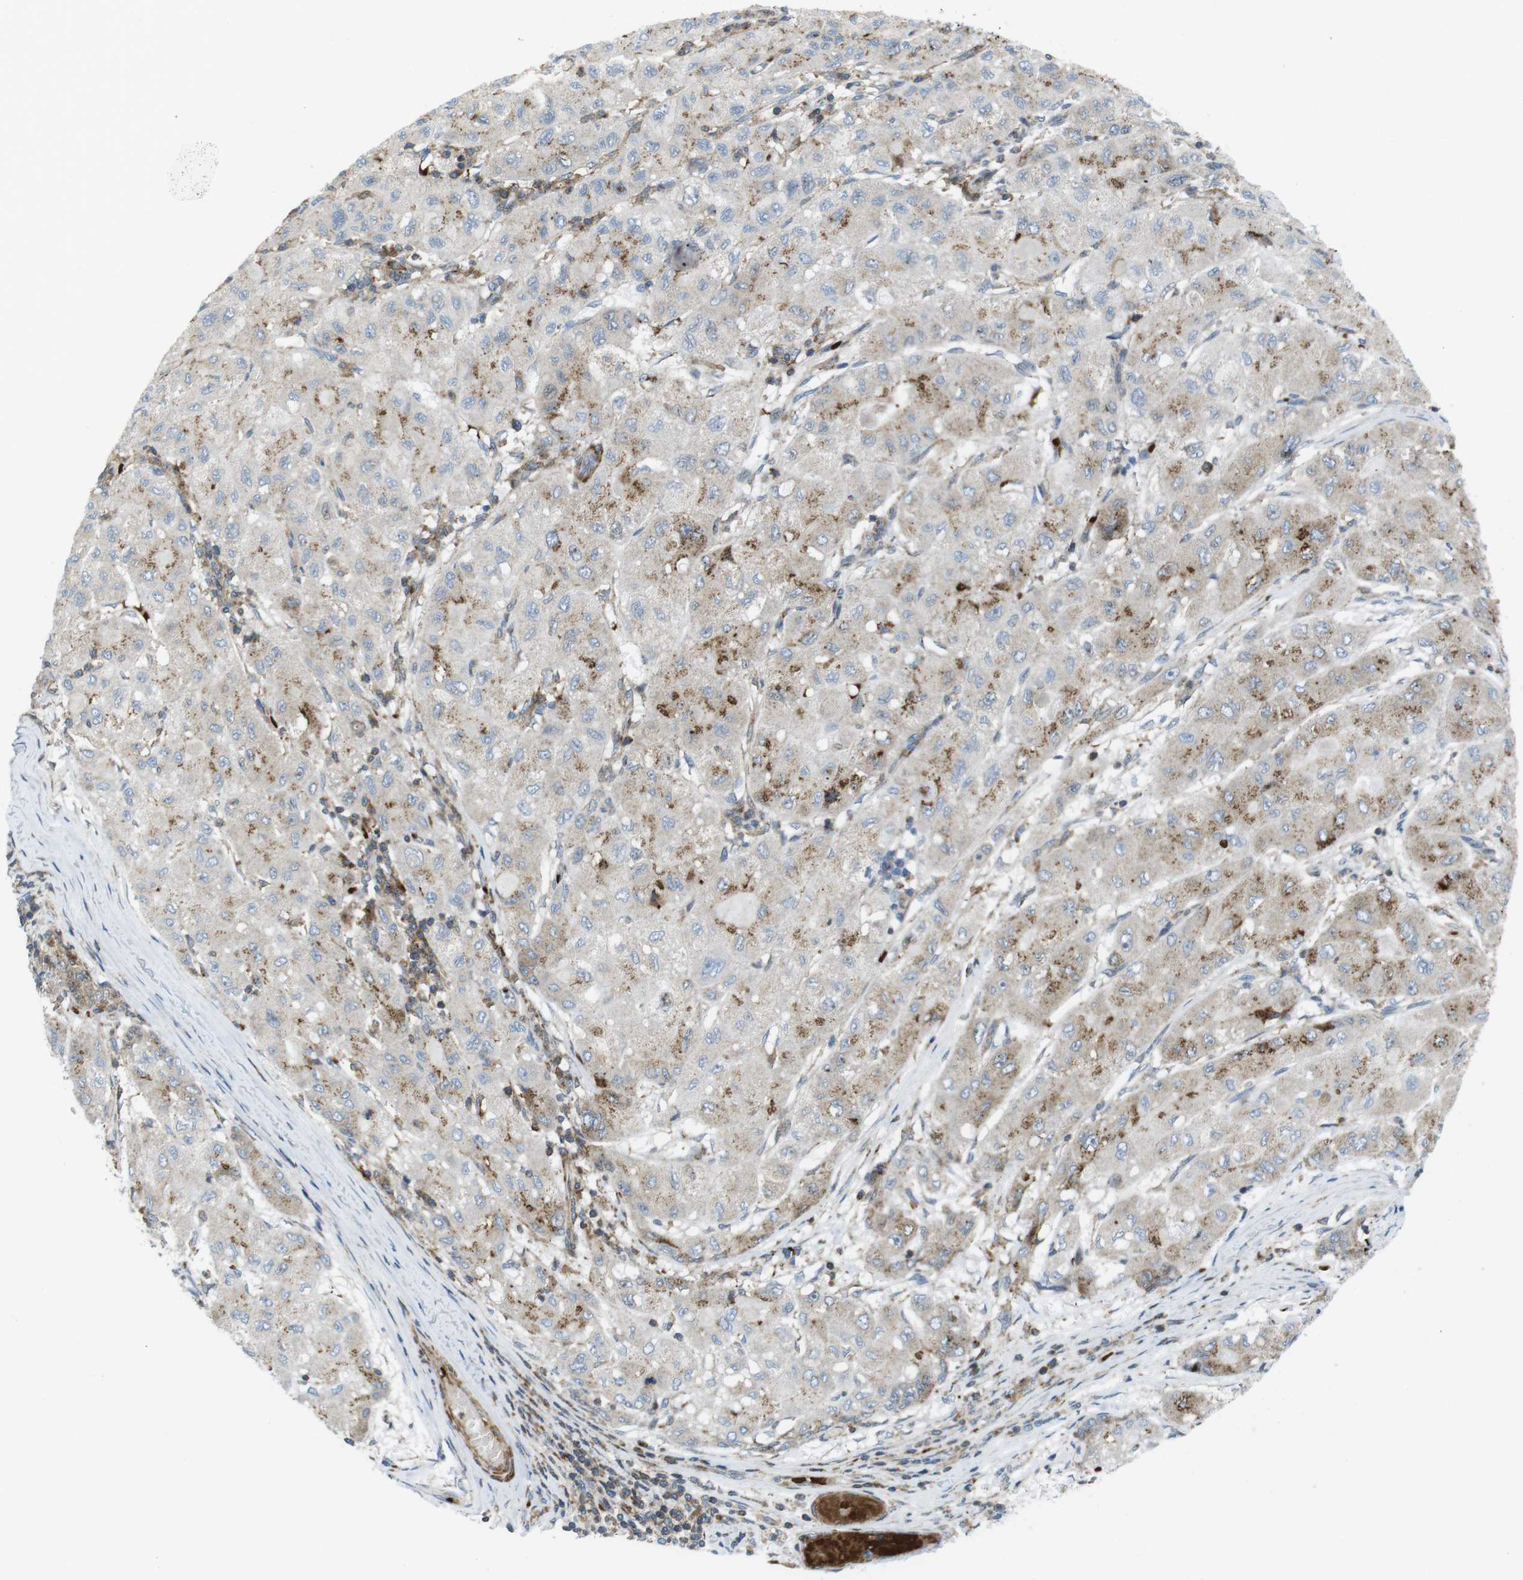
{"staining": {"intensity": "weak", "quantity": ">75%", "location": "cytoplasmic/membranous"}, "tissue": "liver cancer", "cell_type": "Tumor cells", "image_type": "cancer", "snomed": [{"axis": "morphology", "description": "Carcinoma, Hepatocellular, NOS"}, {"axis": "topography", "description": "Liver"}], "caption": "A brown stain highlights weak cytoplasmic/membranous staining of a protein in human liver hepatocellular carcinoma tumor cells. Using DAB (brown) and hematoxylin (blue) stains, captured at high magnification using brightfield microscopy.", "gene": "CUL7", "patient": {"sex": "male", "age": 80}}